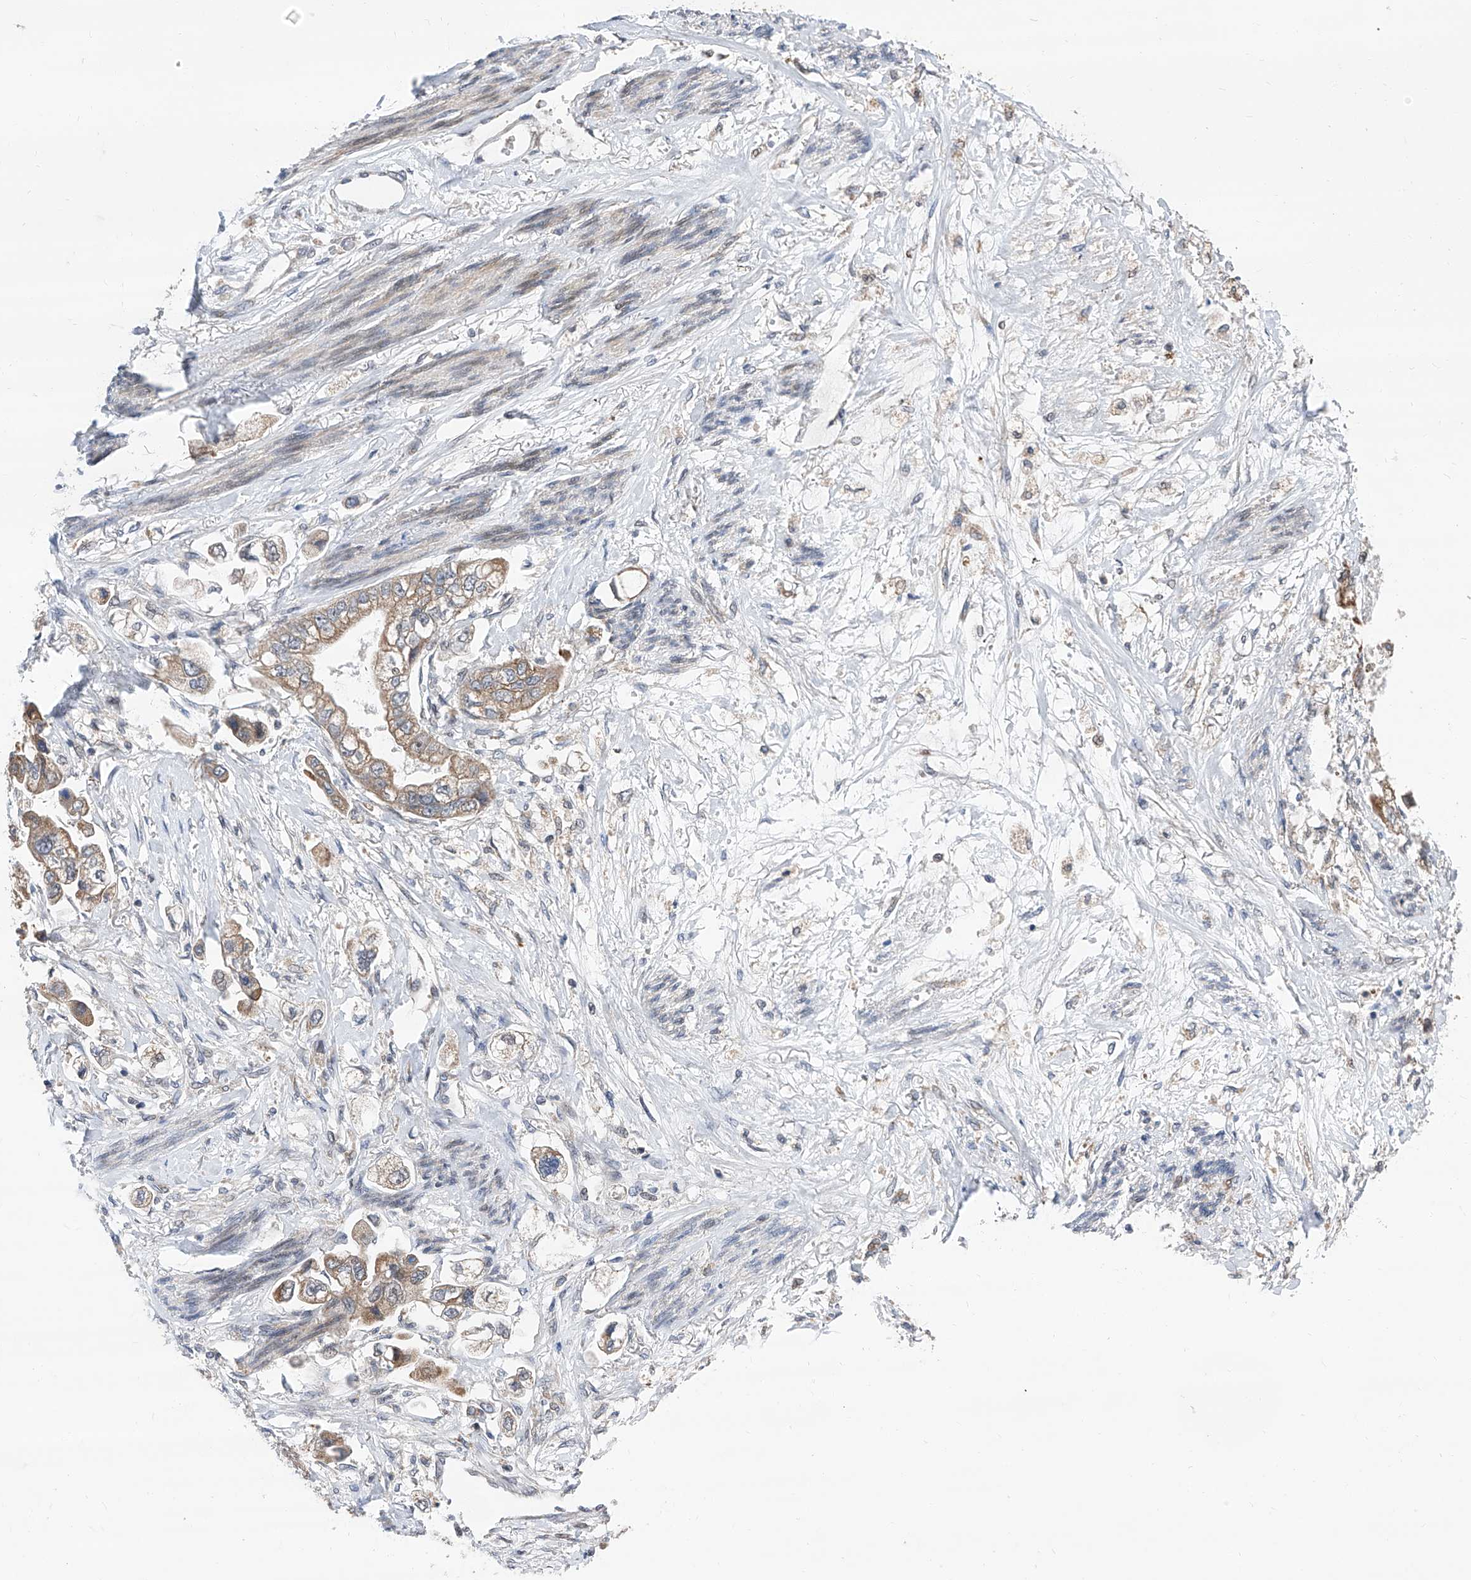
{"staining": {"intensity": "weak", "quantity": ">75%", "location": "cytoplasmic/membranous"}, "tissue": "stomach cancer", "cell_type": "Tumor cells", "image_type": "cancer", "snomed": [{"axis": "morphology", "description": "Adenocarcinoma, NOS"}, {"axis": "topography", "description": "Stomach"}], "caption": "There is low levels of weak cytoplasmic/membranous positivity in tumor cells of stomach cancer, as demonstrated by immunohistochemical staining (brown color).", "gene": "FARP2", "patient": {"sex": "male", "age": 62}}